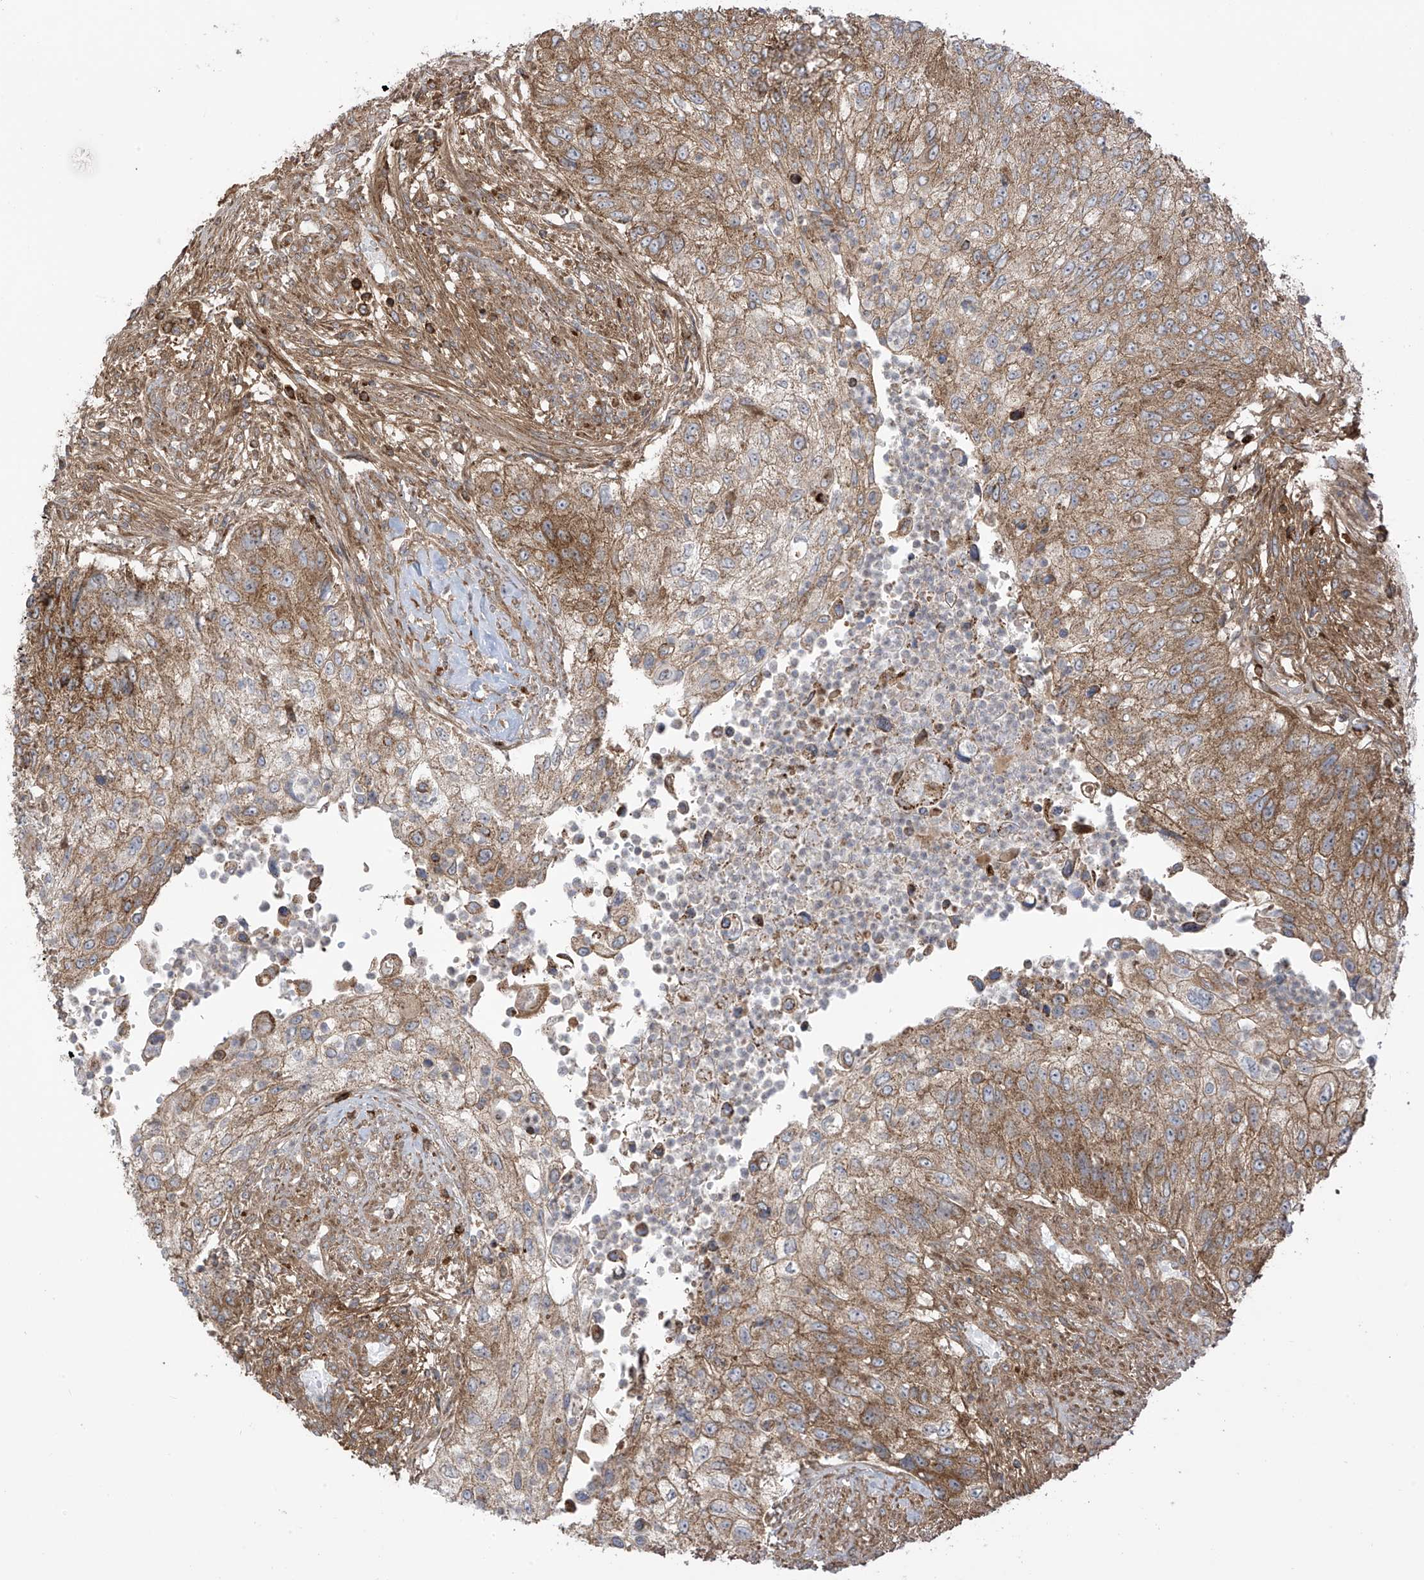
{"staining": {"intensity": "moderate", "quantity": ">75%", "location": "cytoplasmic/membranous"}, "tissue": "urothelial cancer", "cell_type": "Tumor cells", "image_type": "cancer", "snomed": [{"axis": "morphology", "description": "Urothelial carcinoma, High grade"}, {"axis": "topography", "description": "Urinary bladder"}], "caption": "Immunohistochemistry image of neoplastic tissue: urothelial cancer stained using IHC shows medium levels of moderate protein expression localized specifically in the cytoplasmic/membranous of tumor cells, appearing as a cytoplasmic/membranous brown color.", "gene": "REPS1", "patient": {"sex": "female", "age": 60}}